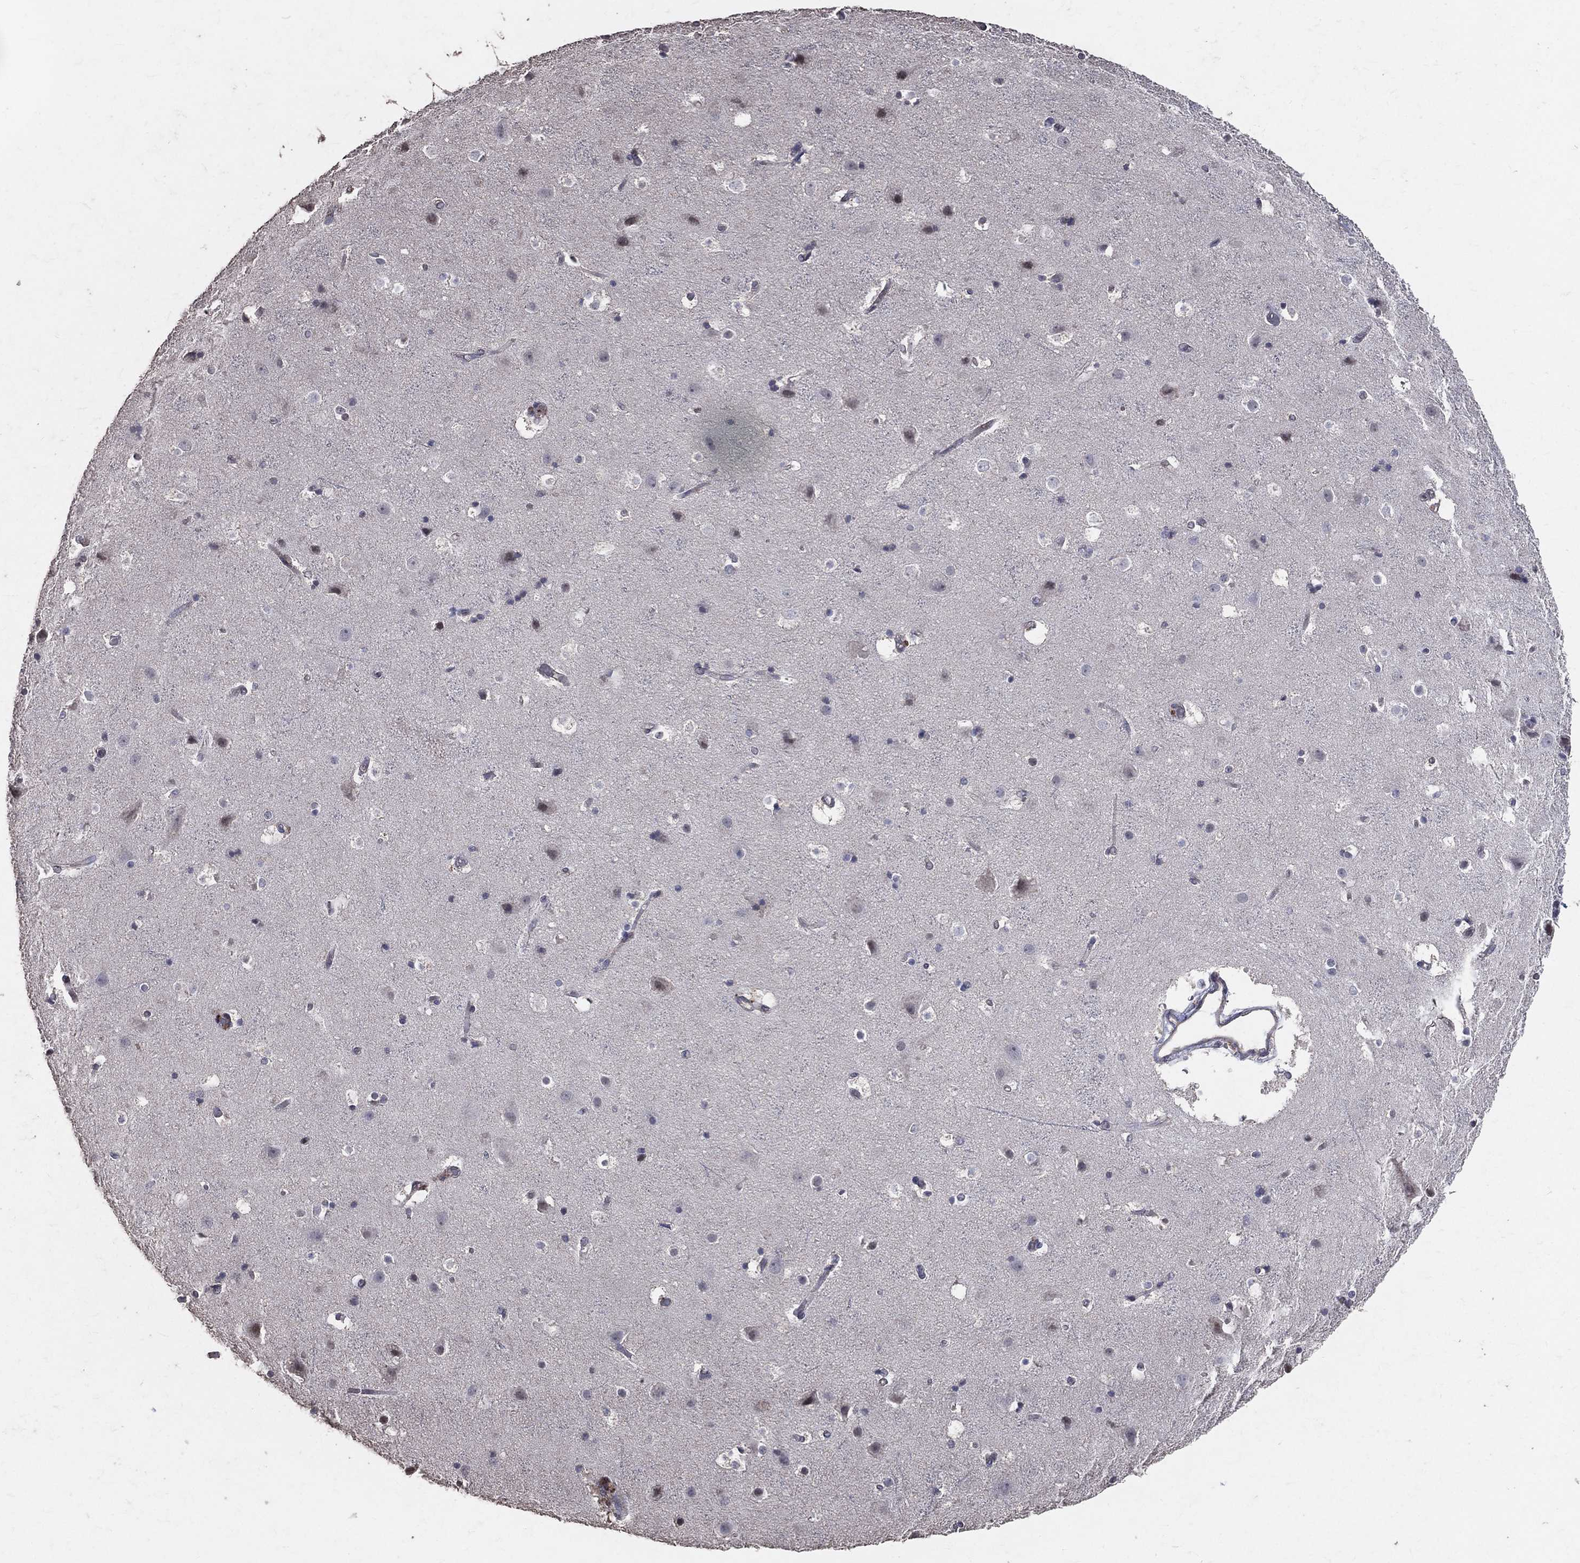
{"staining": {"intensity": "negative", "quantity": "none", "location": "none"}, "tissue": "cerebral cortex", "cell_type": "Endothelial cells", "image_type": "normal", "snomed": [{"axis": "morphology", "description": "Normal tissue, NOS"}, {"axis": "topography", "description": "Cerebral cortex"}], "caption": "Endothelial cells are negative for brown protein staining in normal cerebral cortex. (Stains: DAB (3,3'-diaminobenzidine) IHC with hematoxylin counter stain, Microscopy: brightfield microscopy at high magnification).", "gene": "LY6K", "patient": {"sex": "female", "age": 52}}